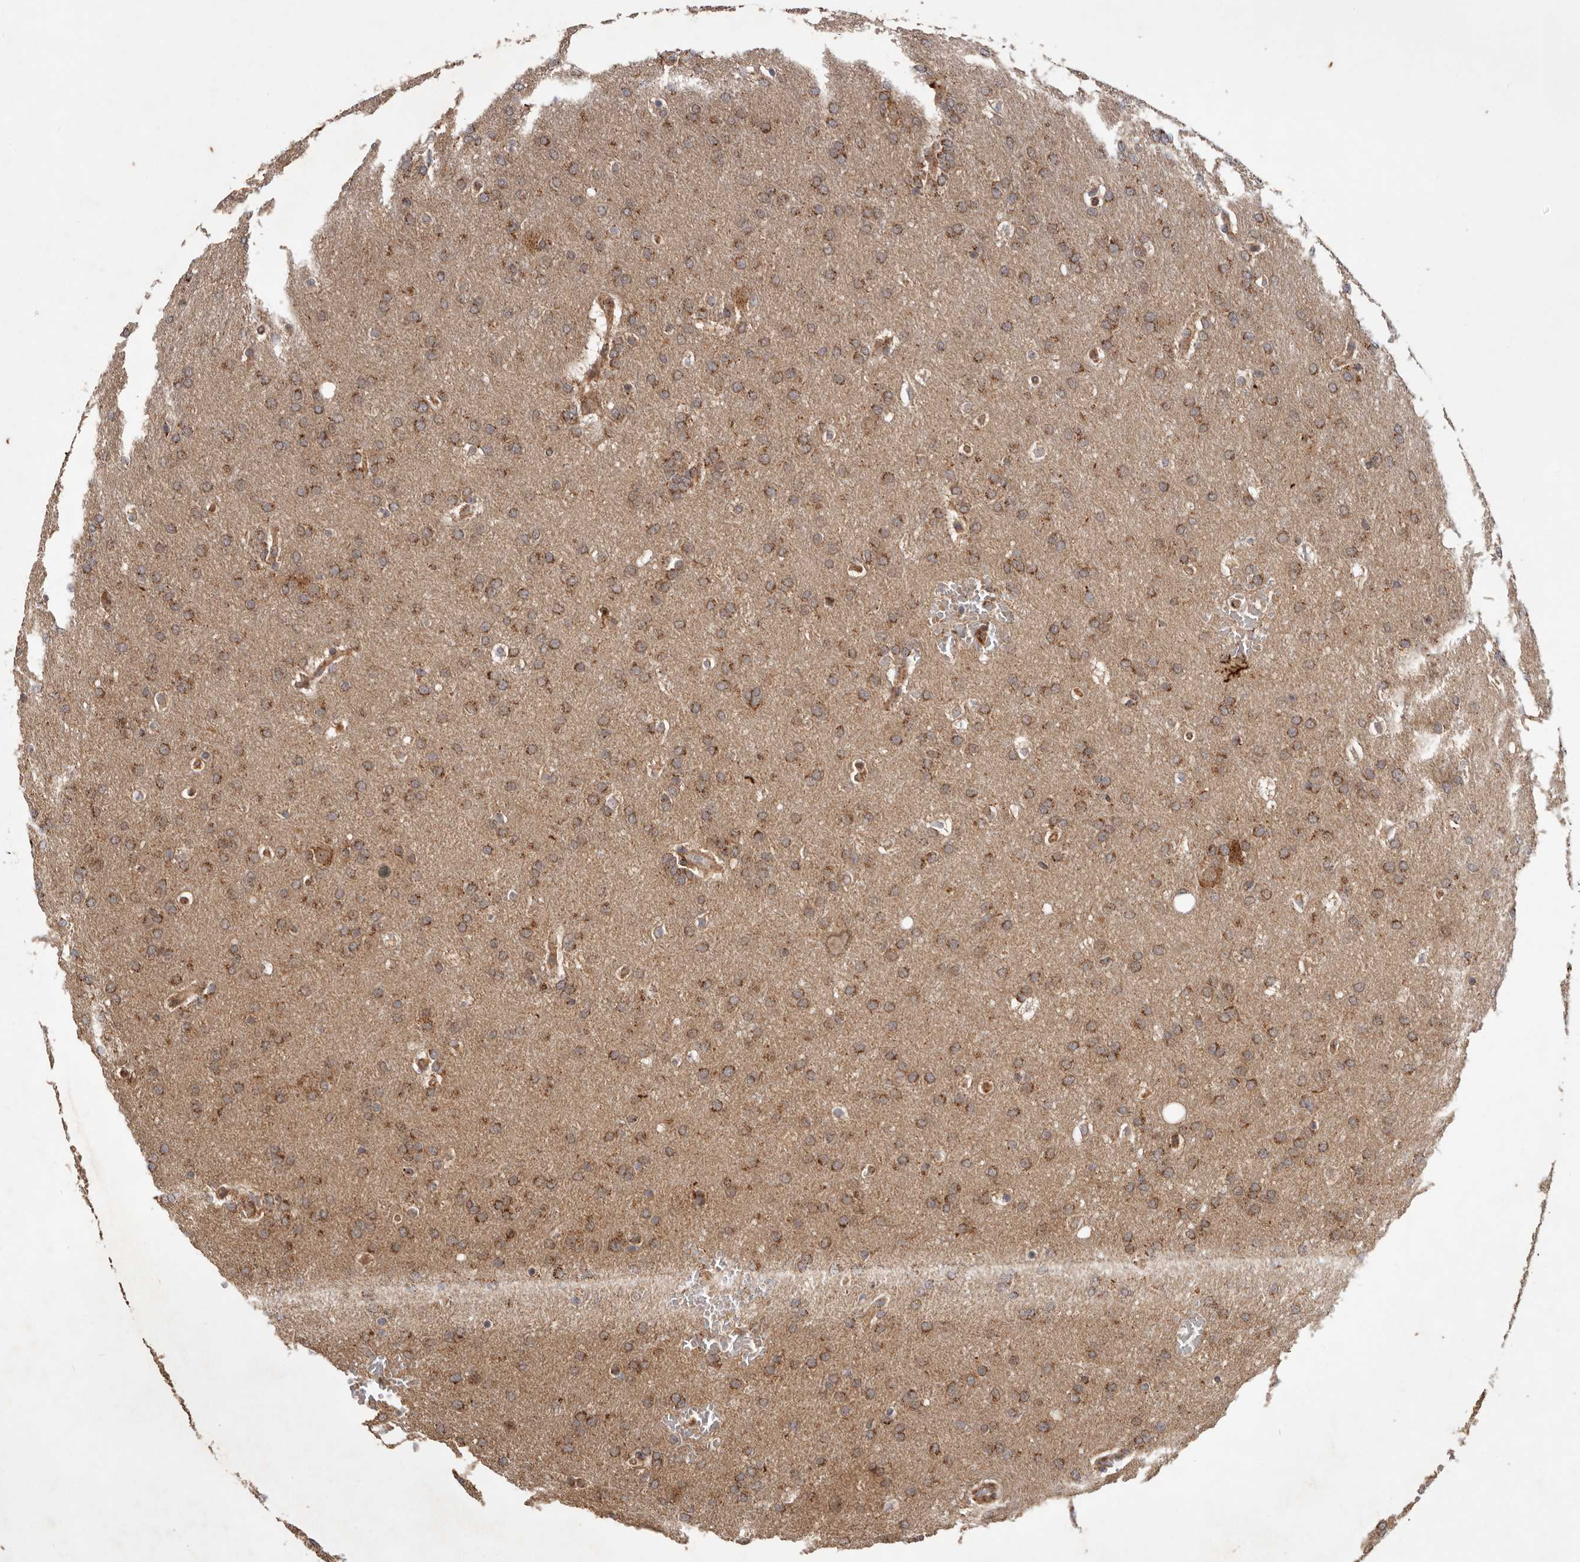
{"staining": {"intensity": "moderate", "quantity": ">75%", "location": "cytoplasmic/membranous"}, "tissue": "glioma", "cell_type": "Tumor cells", "image_type": "cancer", "snomed": [{"axis": "morphology", "description": "Glioma, malignant, Low grade"}, {"axis": "topography", "description": "Brain"}], "caption": "This is a photomicrograph of IHC staining of glioma, which shows moderate expression in the cytoplasmic/membranous of tumor cells.", "gene": "MRPS10", "patient": {"sex": "female", "age": 37}}